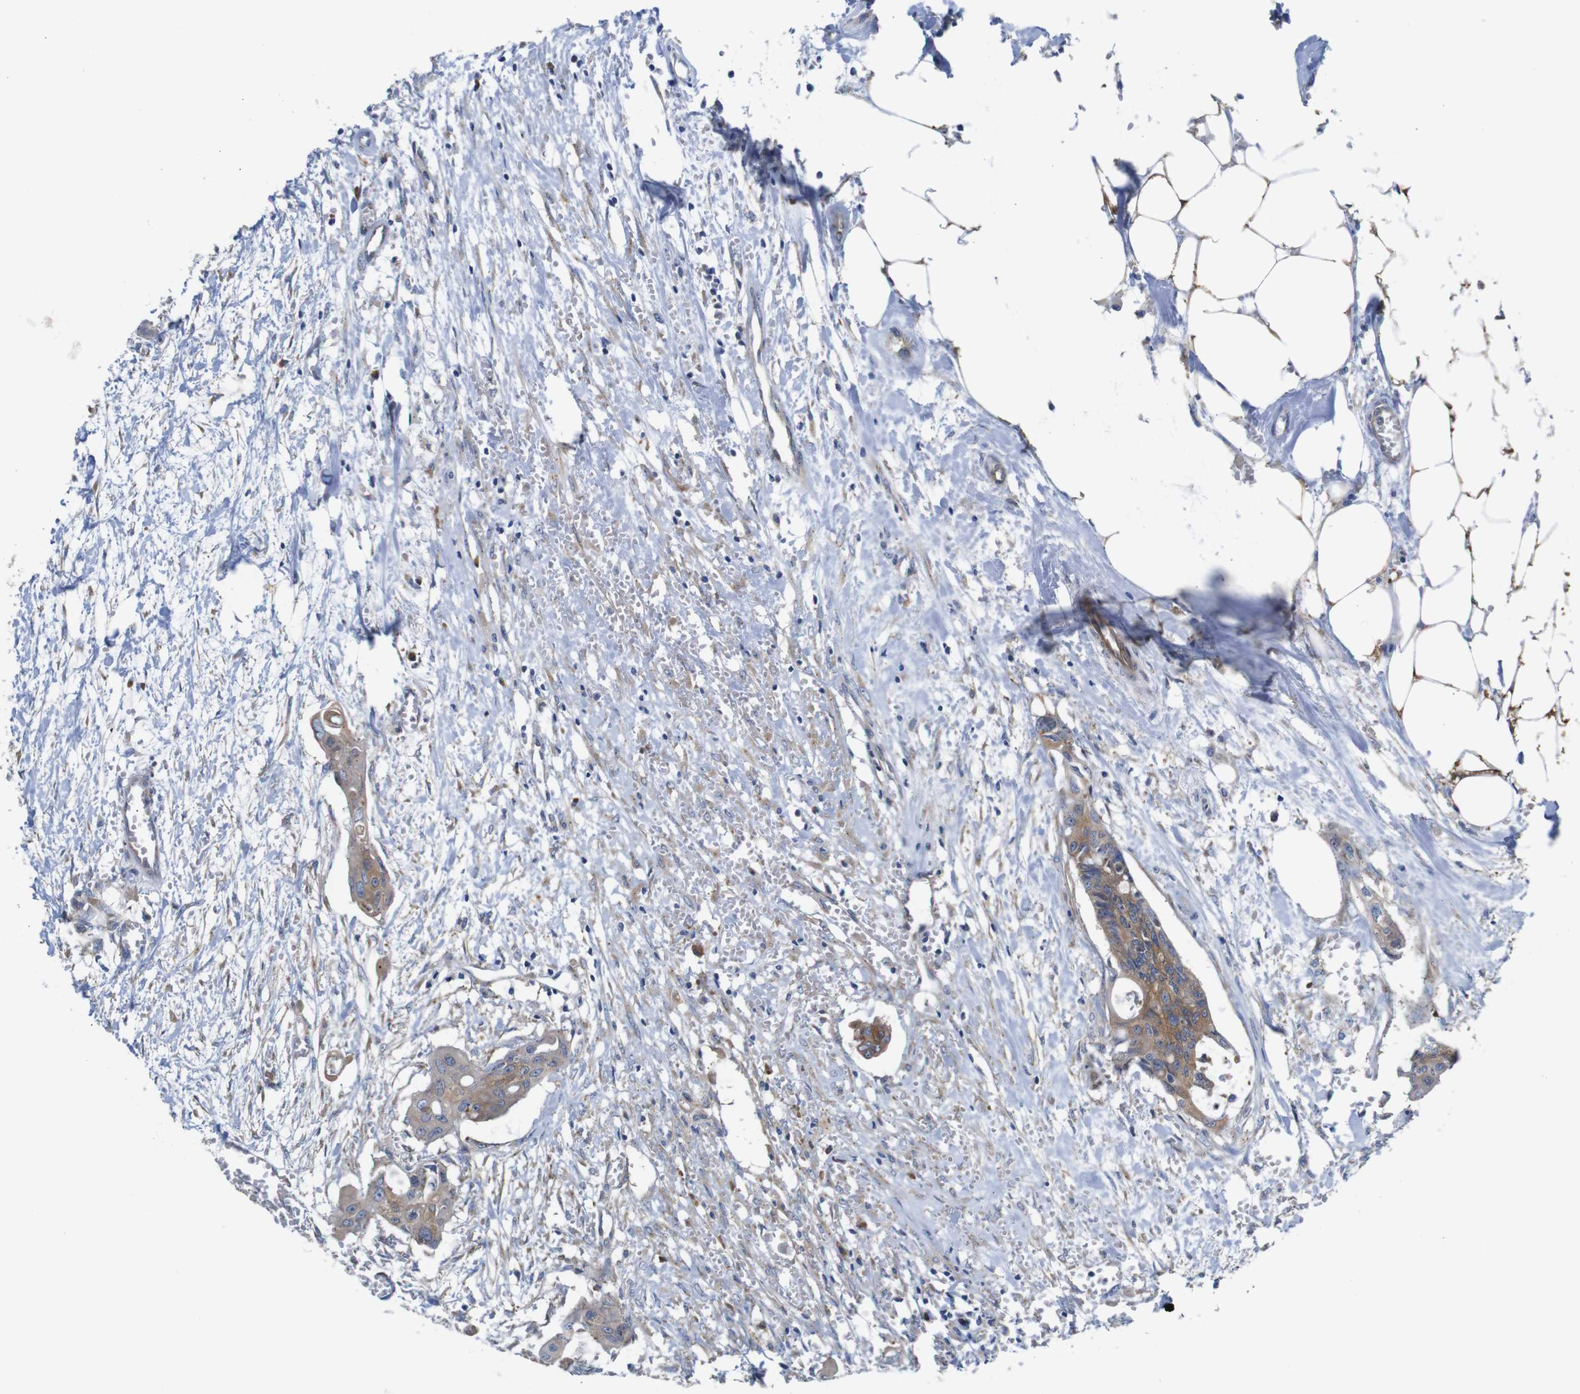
{"staining": {"intensity": "moderate", "quantity": ">75%", "location": "cytoplasmic/membranous"}, "tissue": "colorectal cancer", "cell_type": "Tumor cells", "image_type": "cancer", "snomed": [{"axis": "morphology", "description": "Adenocarcinoma, NOS"}, {"axis": "topography", "description": "Colon"}], "caption": "Immunohistochemistry histopathology image of human colorectal adenocarcinoma stained for a protein (brown), which shows medium levels of moderate cytoplasmic/membranous staining in approximately >75% of tumor cells.", "gene": "DDRGK1", "patient": {"sex": "female", "age": 57}}